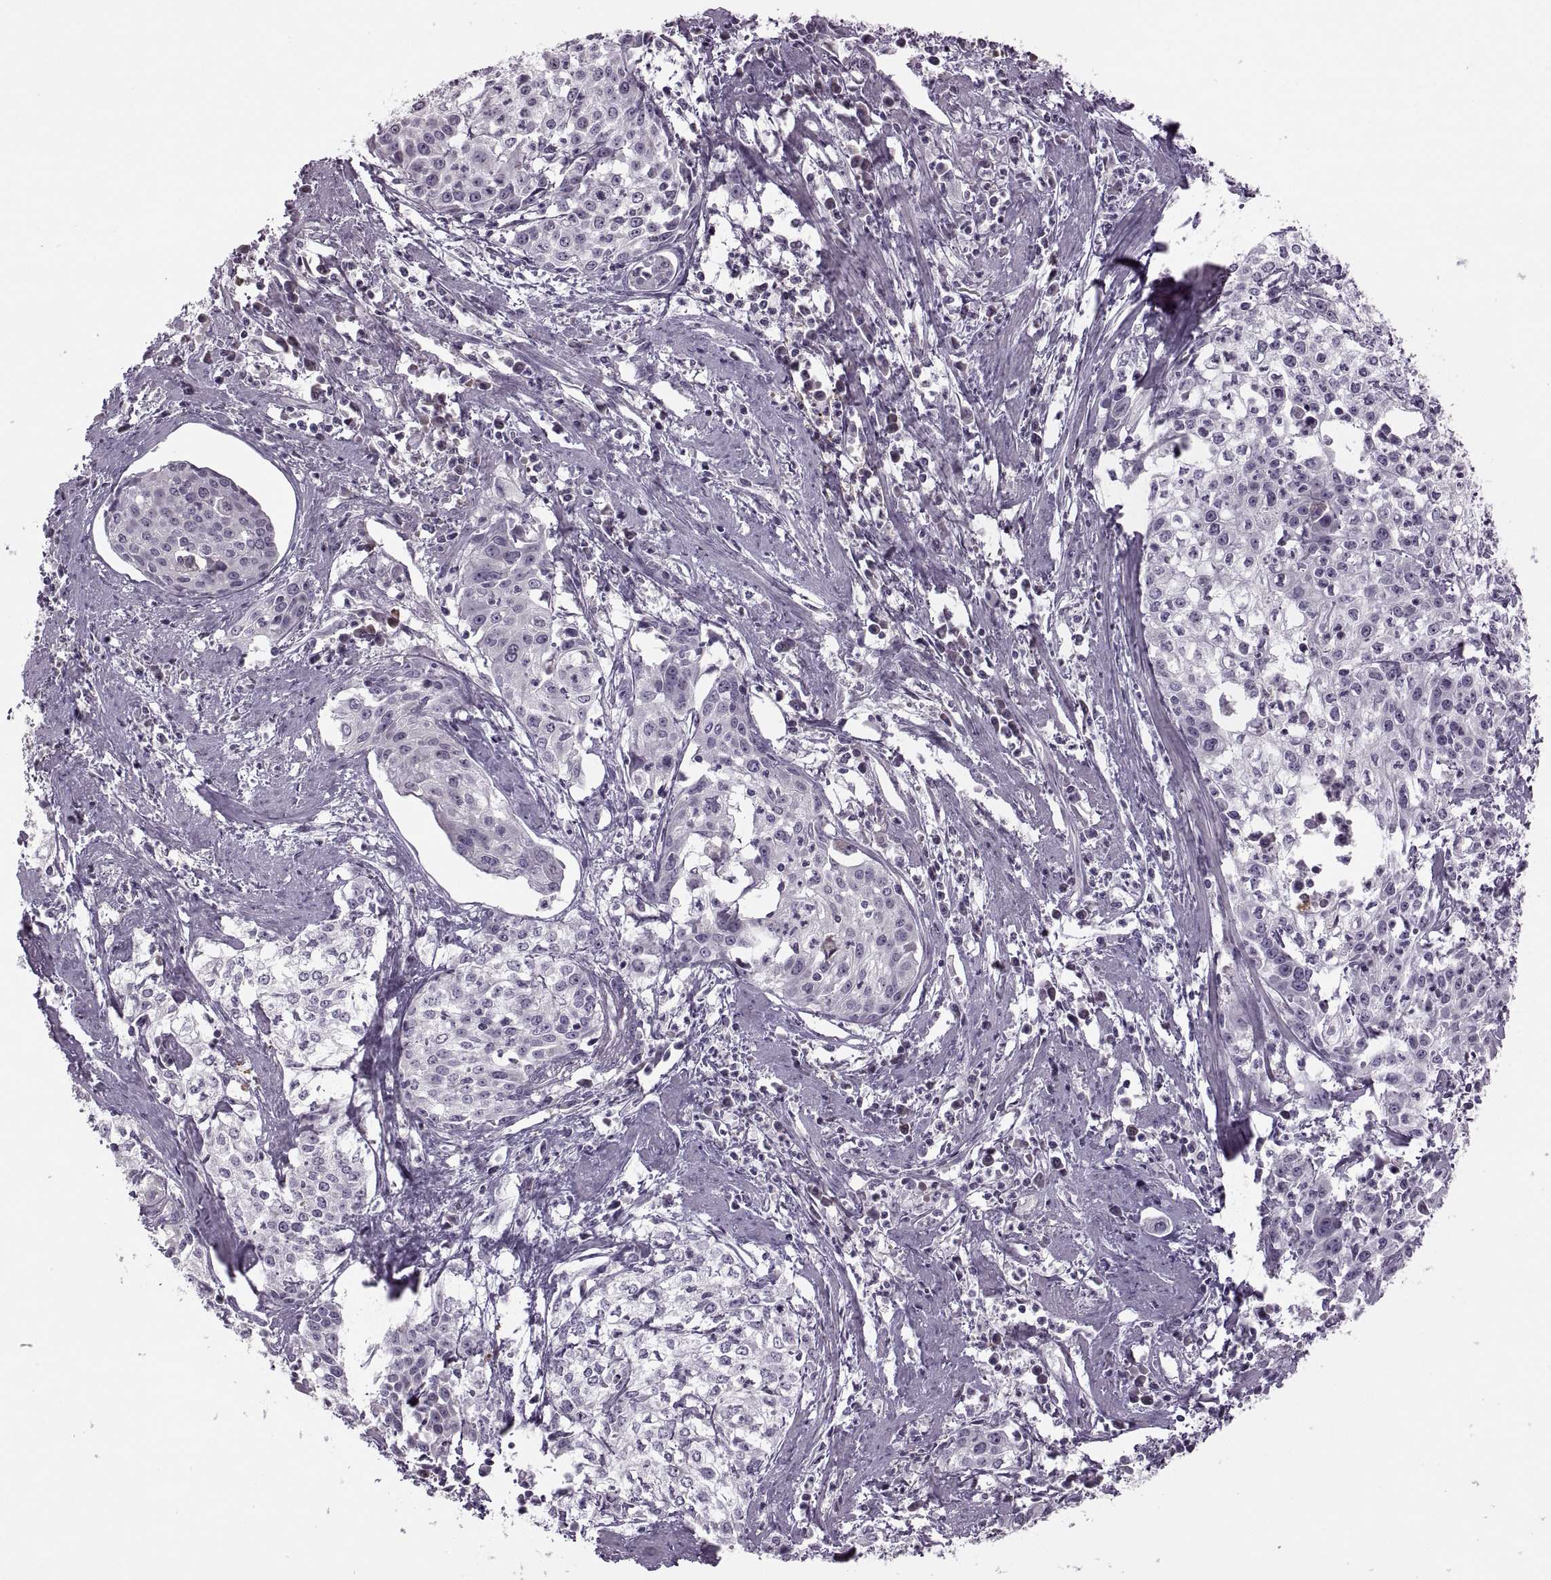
{"staining": {"intensity": "negative", "quantity": "none", "location": "none"}, "tissue": "cervical cancer", "cell_type": "Tumor cells", "image_type": "cancer", "snomed": [{"axis": "morphology", "description": "Squamous cell carcinoma, NOS"}, {"axis": "topography", "description": "Cervix"}], "caption": "DAB (3,3'-diaminobenzidine) immunohistochemical staining of human cervical squamous cell carcinoma exhibits no significant positivity in tumor cells. The staining is performed using DAB brown chromogen with nuclei counter-stained in using hematoxylin.", "gene": "H2AP", "patient": {"sex": "female", "age": 39}}